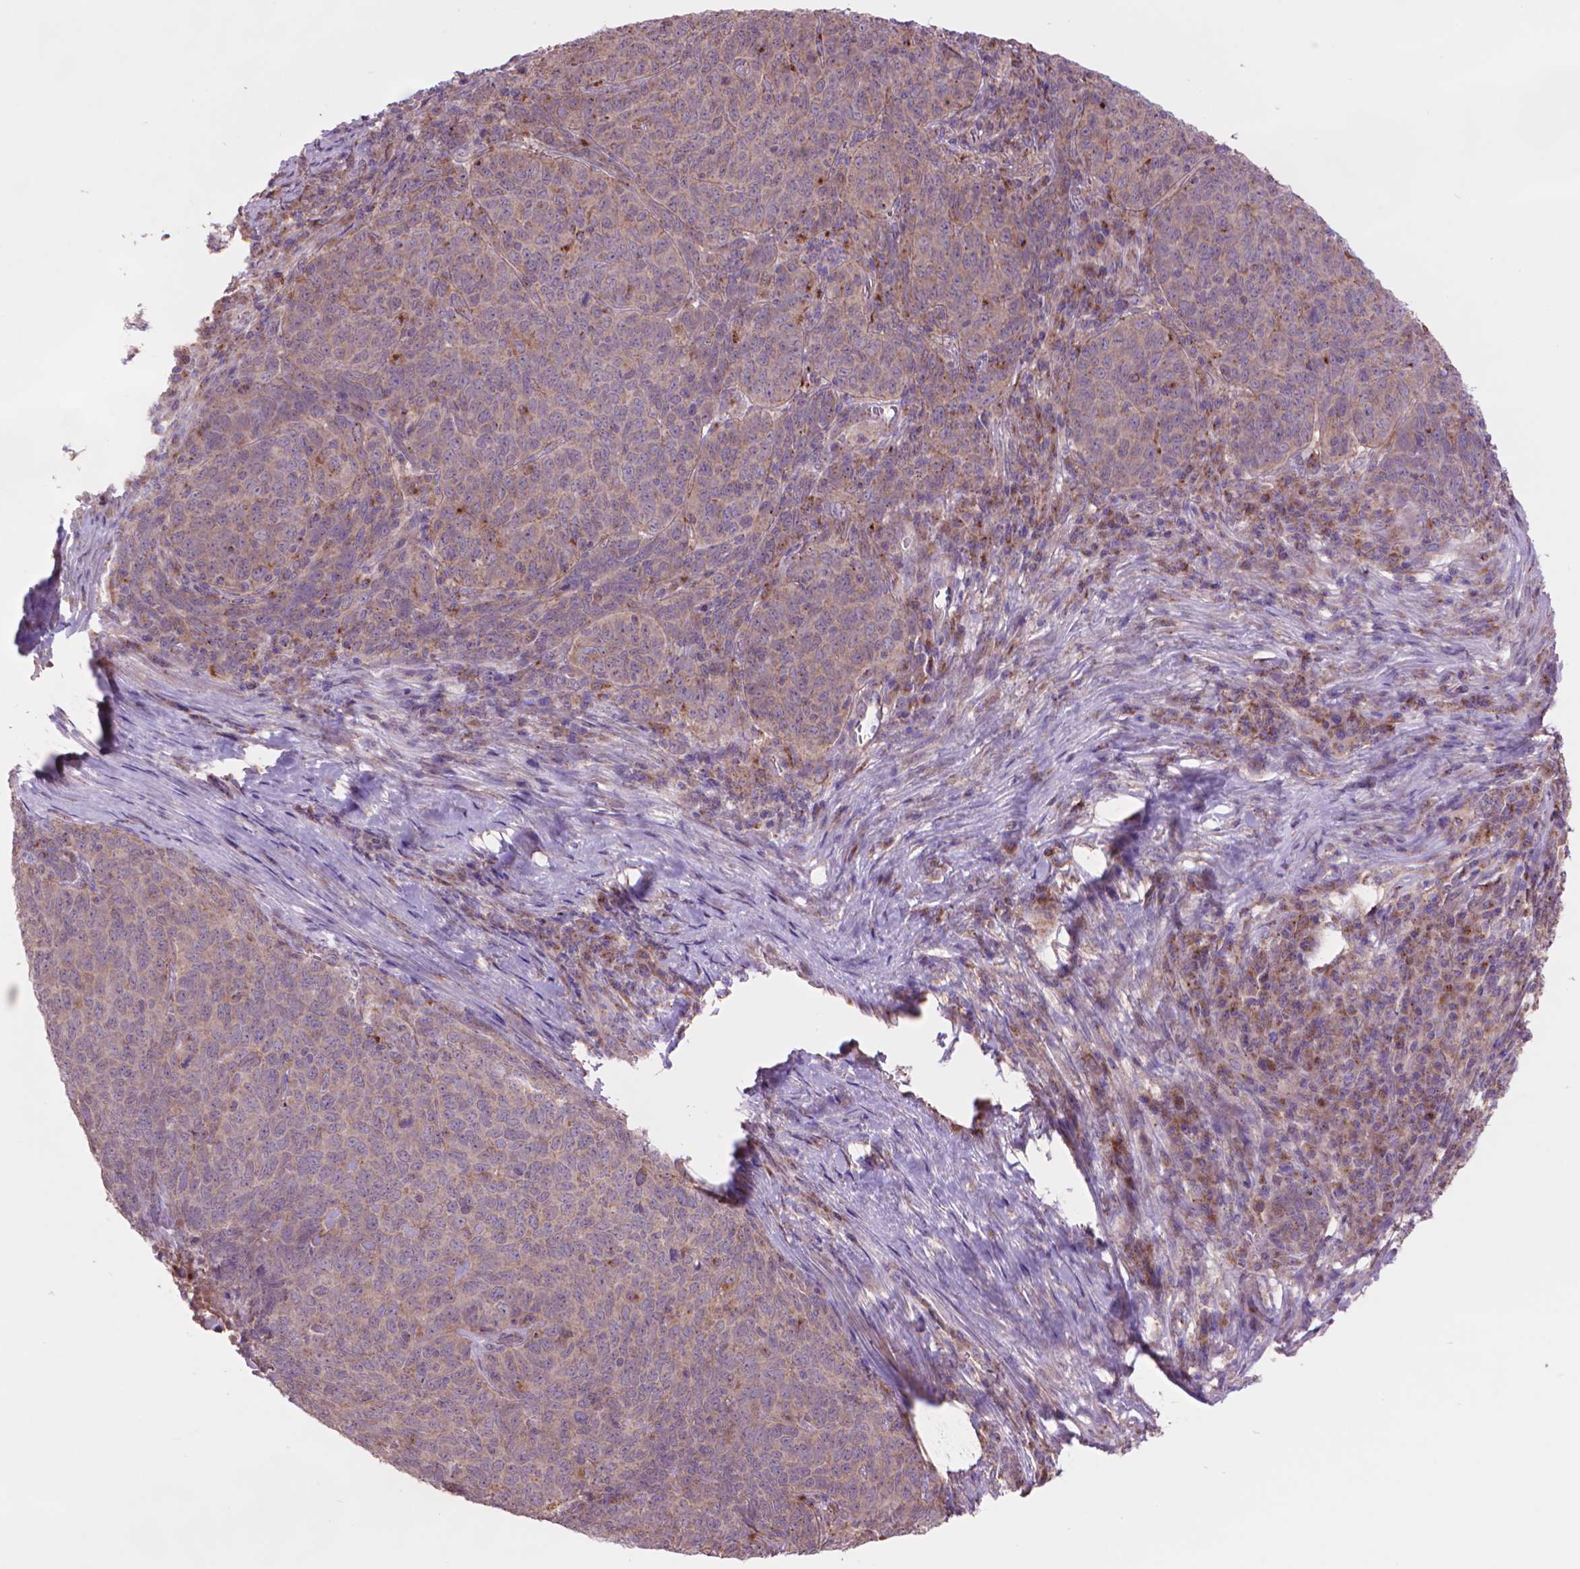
{"staining": {"intensity": "weak", "quantity": ">75%", "location": "cytoplasmic/membranous"}, "tissue": "skin cancer", "cell_type": "Tumor cells", "image_type": "cancer", "snomed": [{"axis": "morphology", "description": "Squamous cell carcinoma, NOS"}, {"axis": "topography", "description": "Skin"}, {"axis": "topography", "description": "Anal"}], "caption": "The histopathology image reveals a brown stain indicating the presence of a protein in the cytoplasmic/membranous of tumor cells in squamous cell carcinoma (skin).", "gene": "GLB1", "patient": {"sex": "female", "age": 51}}